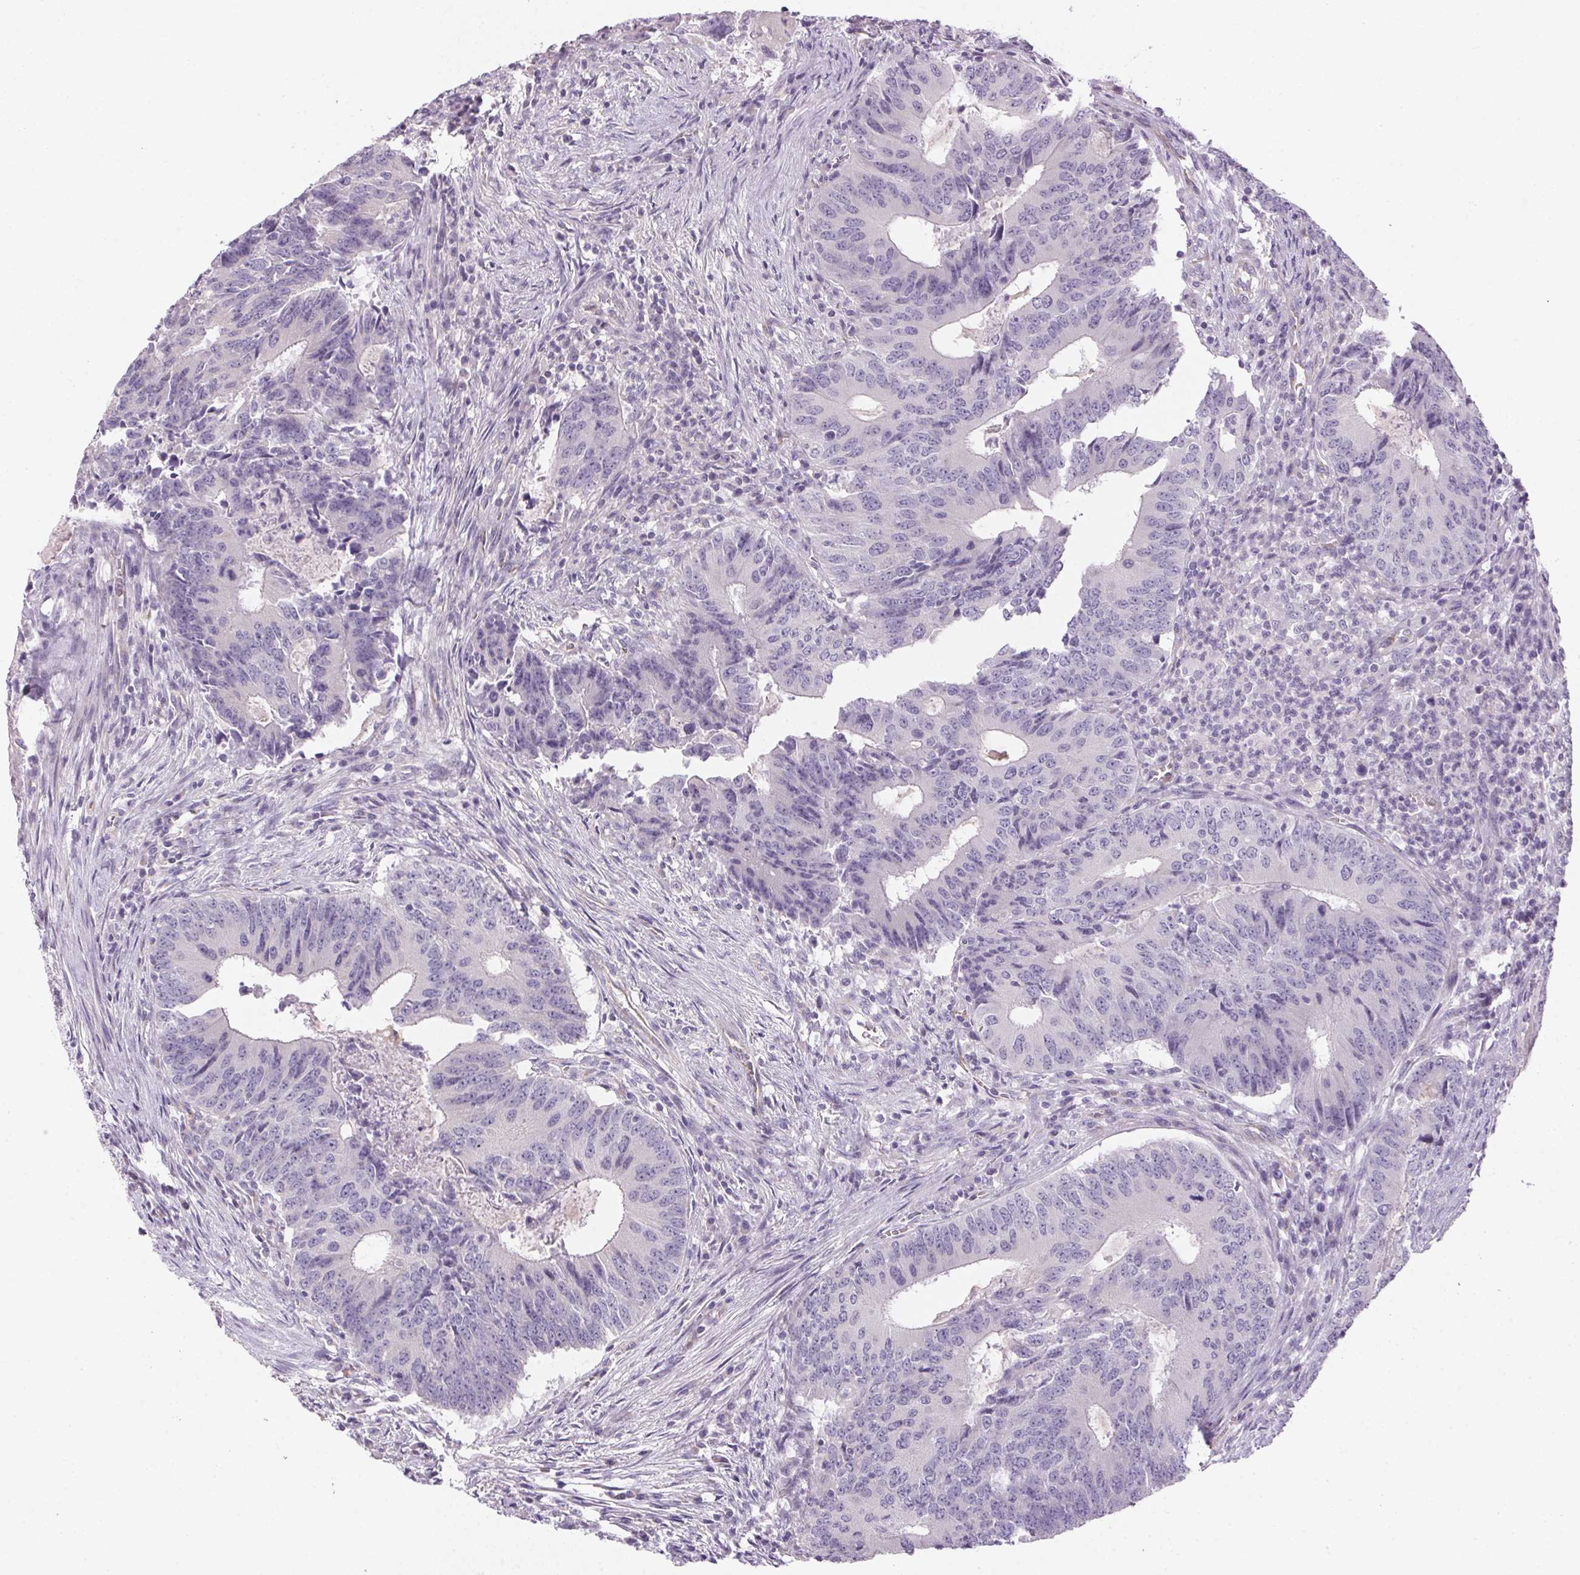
{"staining": {"intensity": "negative", "quantity": "none", "location": "none"}, "tissue": "colorectal cancer", "cell_type": "Tumor cells", "image_type": "cancer", "snomed": [{"axis": "morphology", "description": "Adenocarcinoma, NOS"}, {"axis": "topography", "description": "Colon"}], "caption": "Tumor cells show no significant positivity in colorectal cancer. The staining is performed using DAB brown chromogen with nuclei counter-stained in using hematoxylin.", "gene": "SMYD1", "patient": {"sex": "male", "age": 67}}